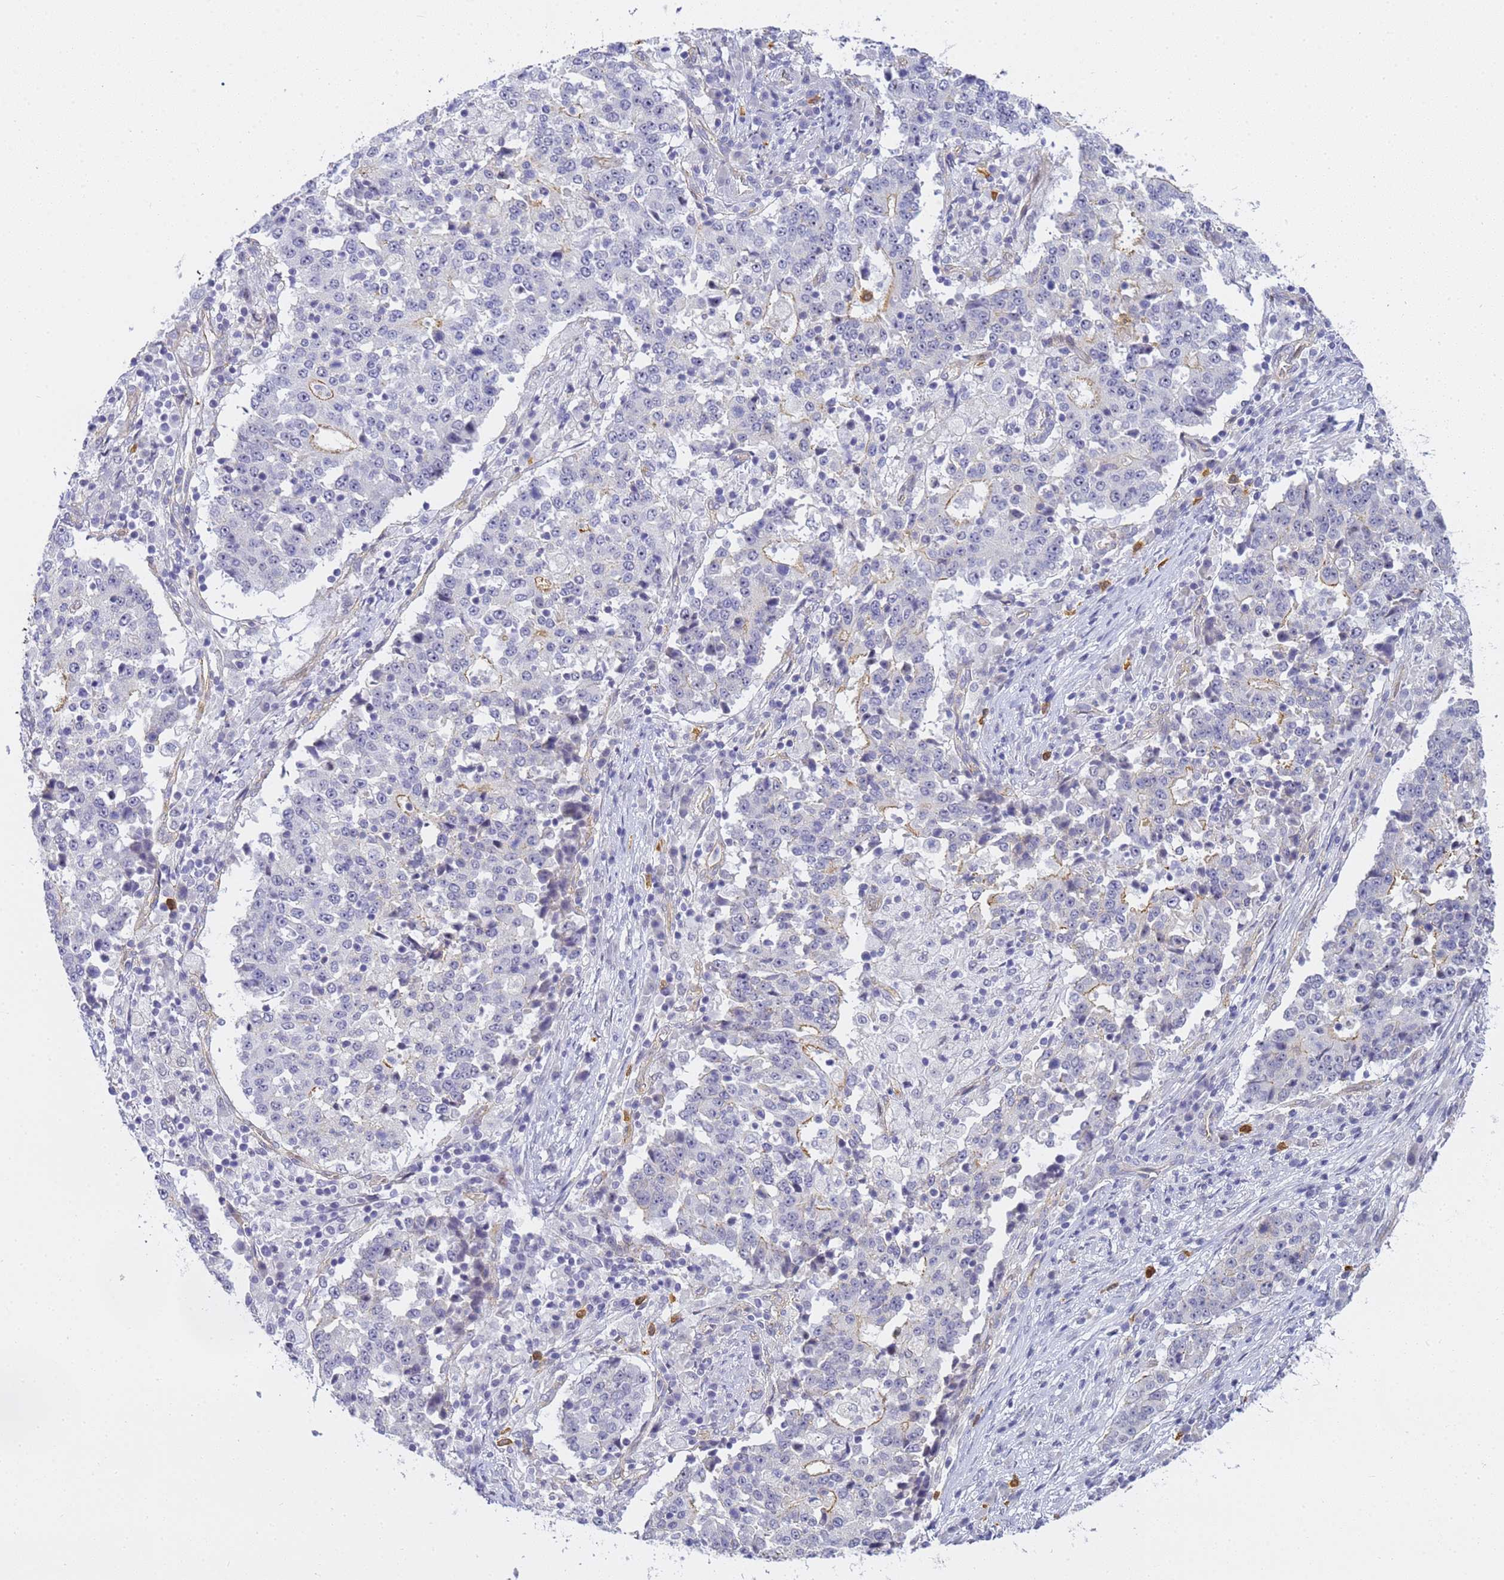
{"staining": {"intensity": "weak", "quantity": "<25%", "location": "cytoplasmic/membranous"}, "tissue": "stomach cancer", "cell_type": "Tumor cells", "image_type": "cancer", "snomed": [{"axis": "morphology", "description": "Adenocarcinoma, NOS"}, {"axis": "topography", "description": "Stomach"}], "caption": "DAB (3,3'-diaminobenzidine) immunohistochemical staining of human stomach adenocarcinoma displays no significant staining in tumor cells.", "gene": "GON4L", "patient": {"sex": "male", "age": 59}}